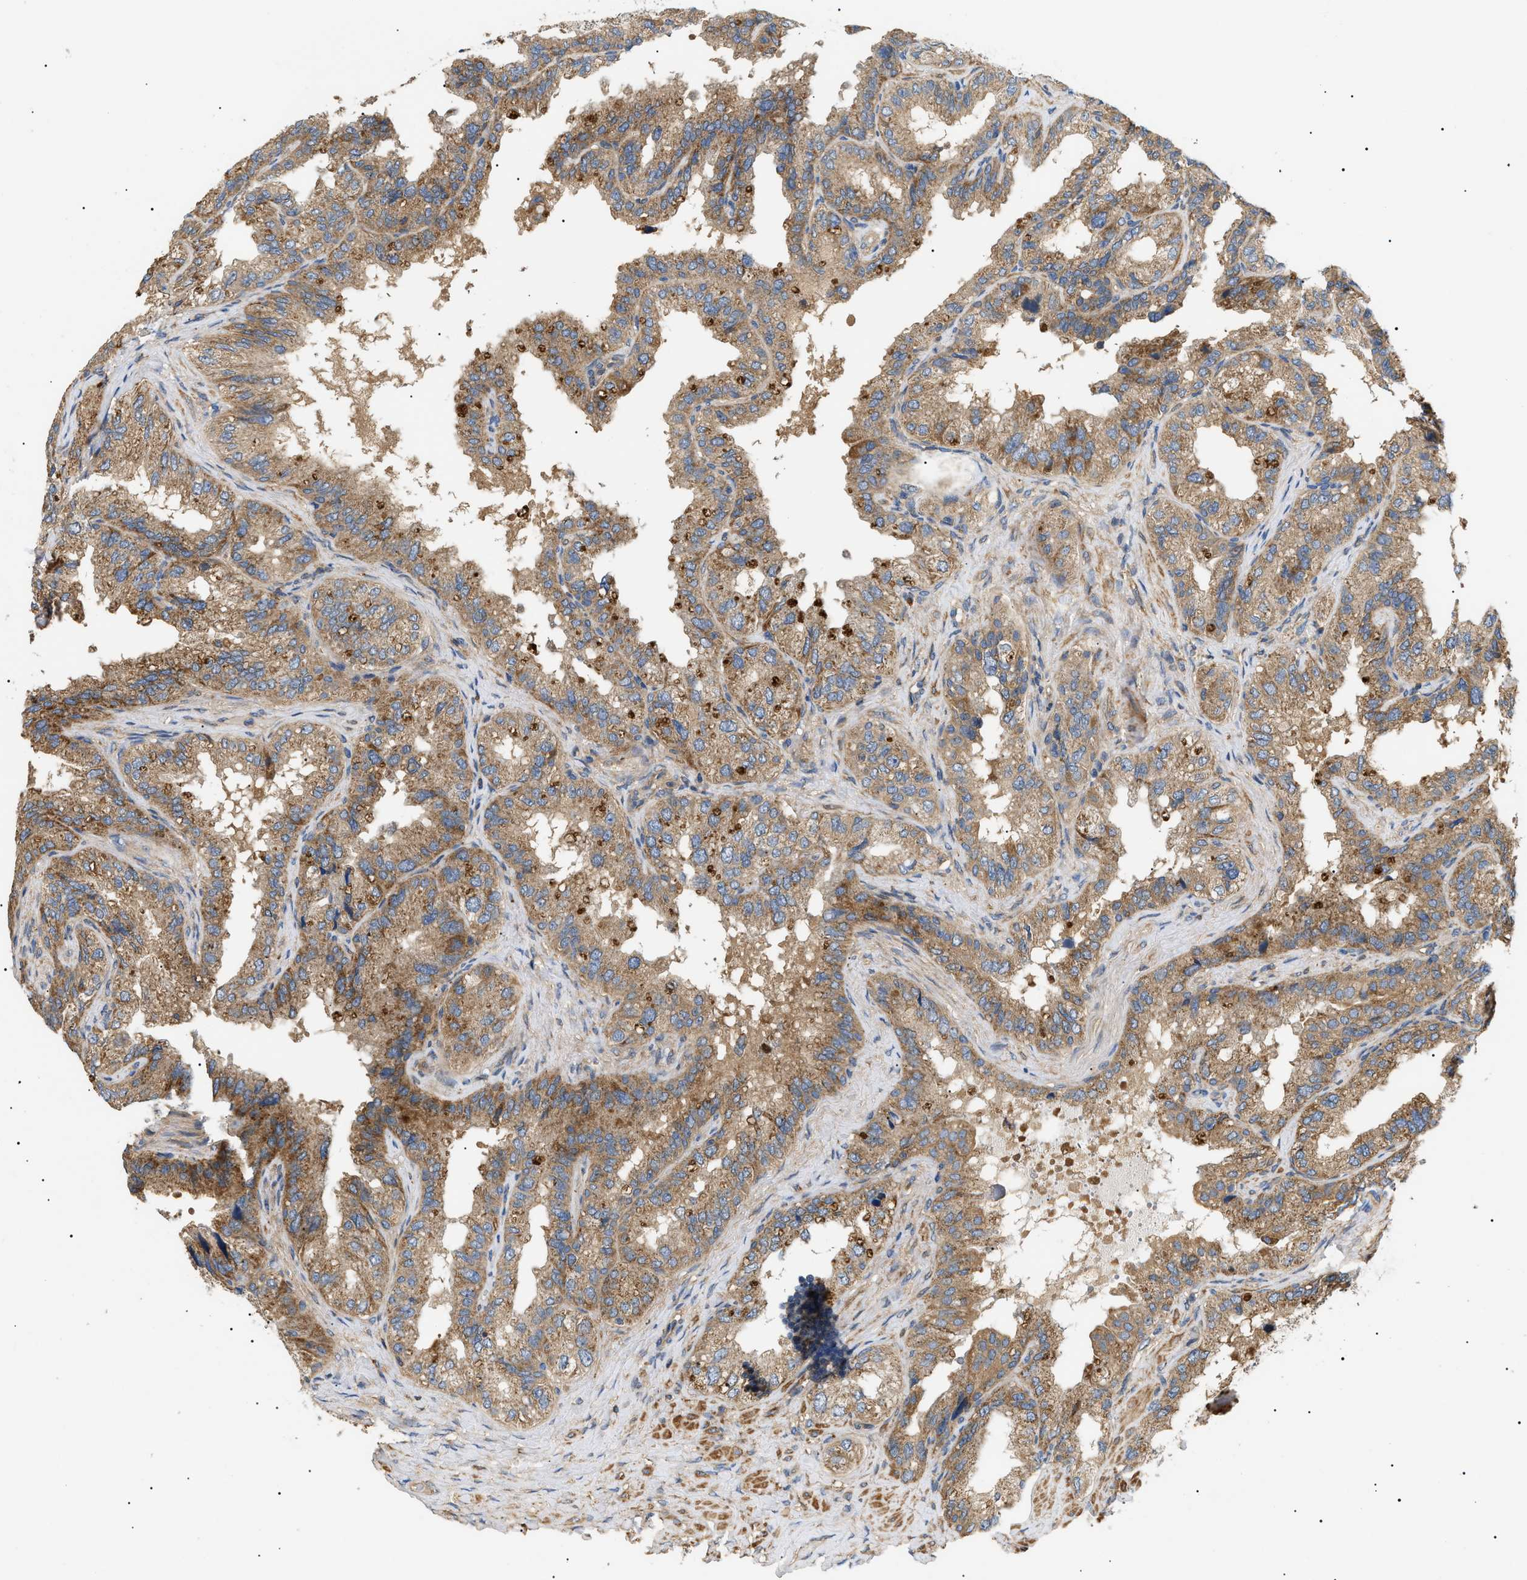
{"staining": {"intensity": "moderate", "quantity": ">75%", "location": "cytoplasmic/membranous"}, "tissue": "seminal vesicle", "cell_type": "Glandular cells", "image_type": "normal", "snomed": [{"axis": "morphology", "description": "Normal tissue, NOS"}, {"axis": "topography", "description": "Seminal veicle"}], "caption": "Immunohistochemistry (IHC) photomicrograph of benign seminal vesicle: seminal vesicle stained using IHC exhibits medium levels of moderate protein expression localized specifically in the cytoplasmic/membranous of glandular cells, appearing as a cytoplasmic/membranous brown color.", "gene": "PPM1B", "patient": {"sex": "male", "age": 68}}